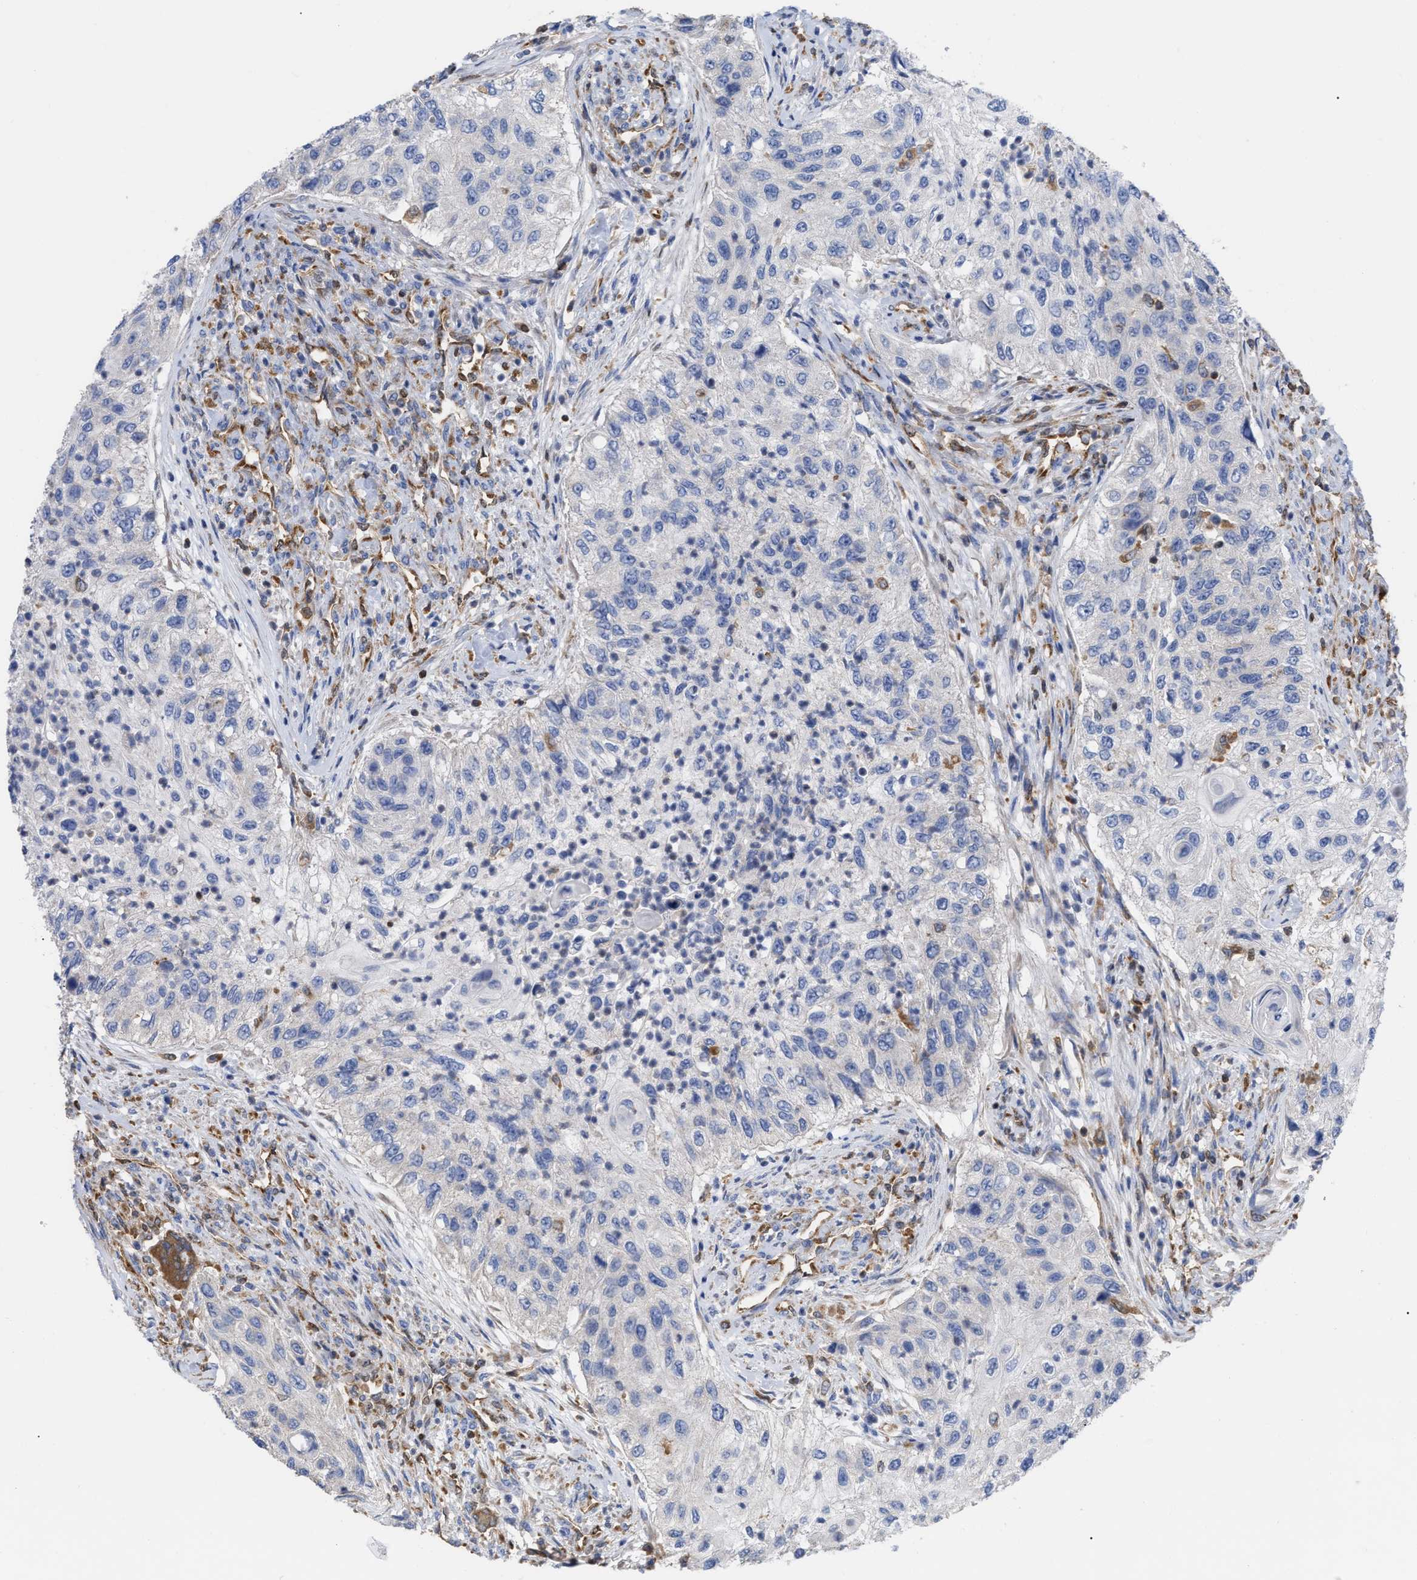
{"staining": {"intensity": "negative", "quantity": "none", "location": "none"}, "tissue": "urothelial cancer", "cell_type": "Tumor cells", "image_type": "cancer", "snomed": [{"axis": "morphology", "description": "Urothelial carcinoma, High grade"}, {"axis": "topography", "description": "Urinary bladder"}], "caption": "The immunohistochemistry histopathology image has no significant staining in tumor cells of high-grade urothelial carcinoma tissue. Nuclei are stained in blue.", "gene": "GIMAP4", "patient": {"sex": "female", "age": 60}}